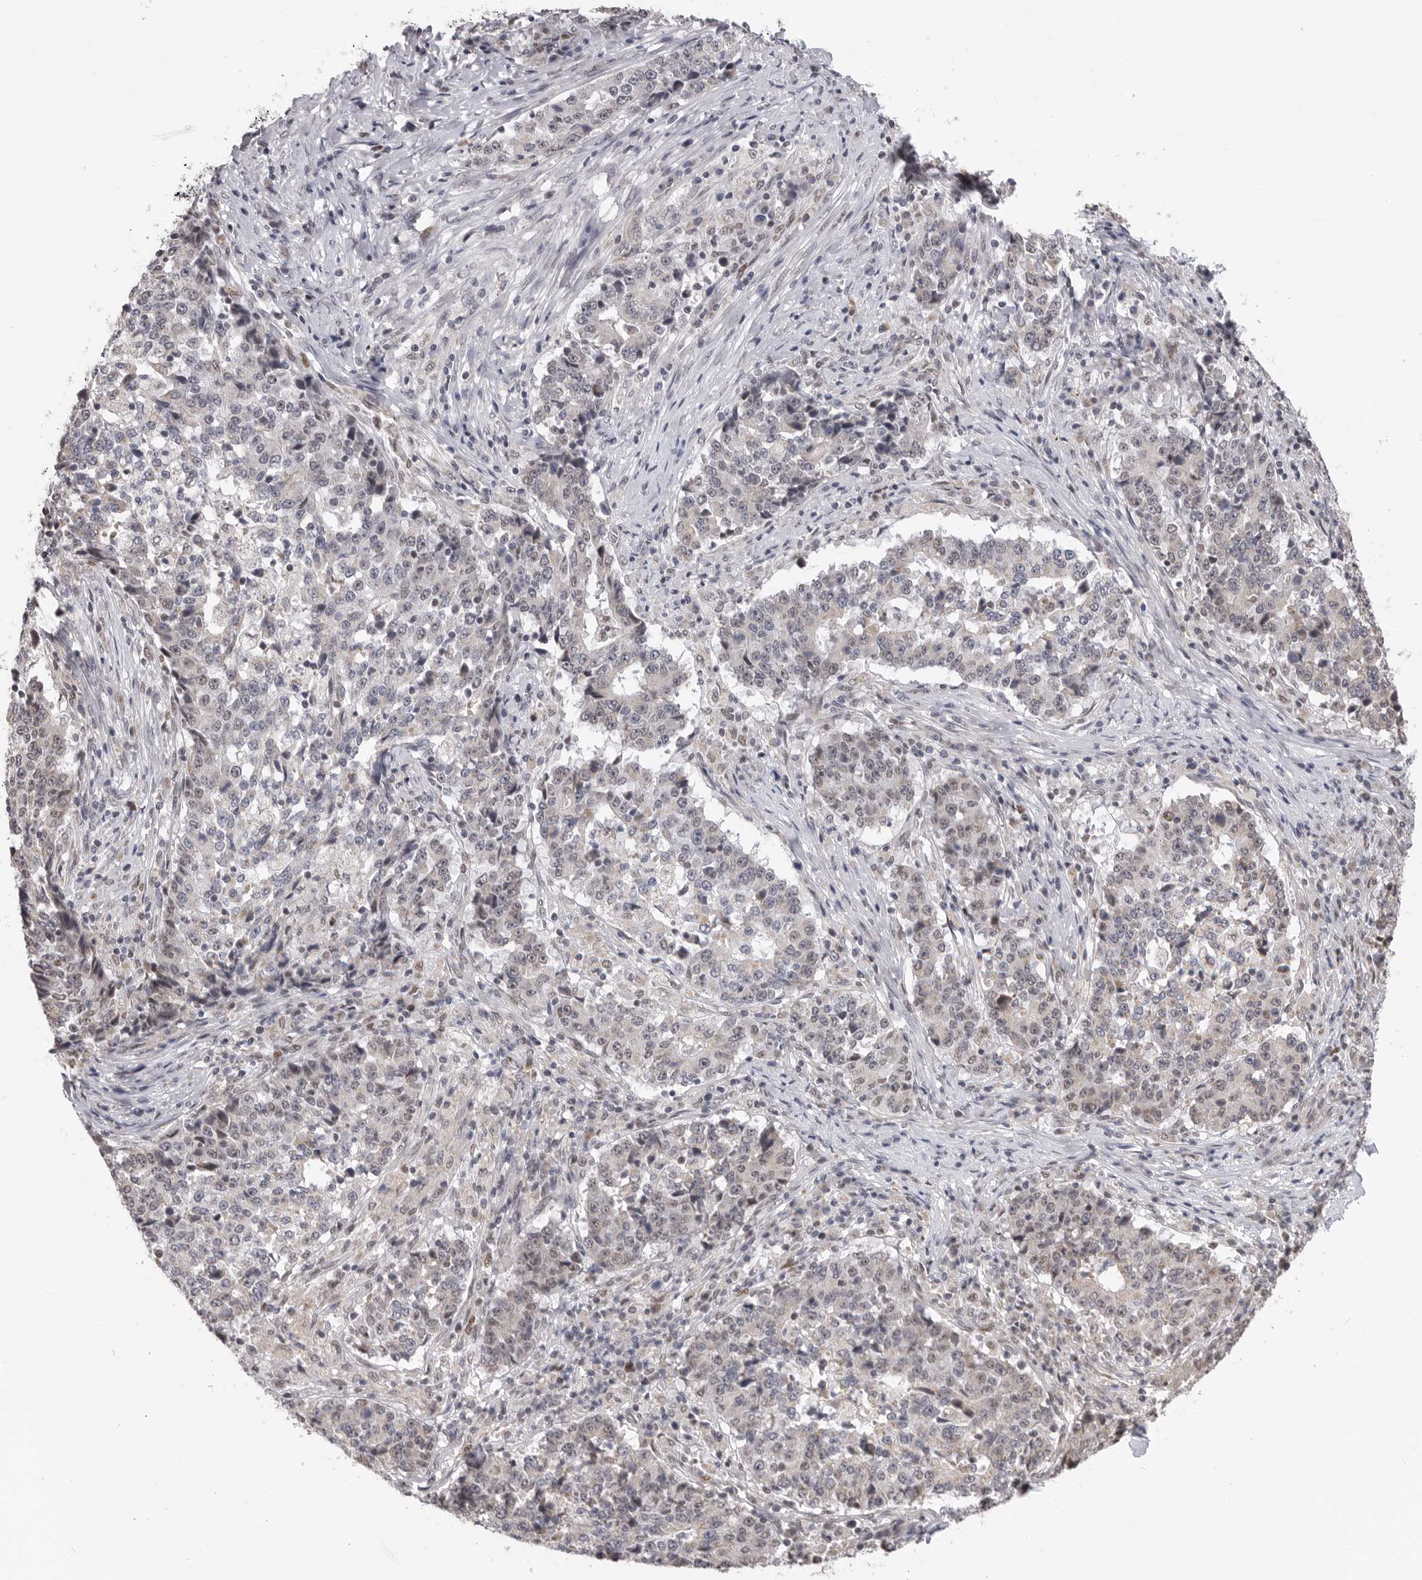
{"staining": {"intensity": "weak", "quantity": "<25%", "location": "nuclear"}, "tissue": "stomach cancer", "cell_type": "Tumor cells", "image_type": "cancer", "snomed": [{"axis": "morphology", "description": "Adenocarcinoma, NOS"}, {"axis": "topography", "description": "Stomach"}], "caption": "Immunohistochemistry (IHC) micrograph of neoplastic tissue: stomach adenocarcinoma stained with DAB demonstrates no significant protein expression in tumor cells. (DAB (3,3'-diaminobenzidine) IHC visualized using brightfield microscopy, high magnification).", "gene": "SMARCC1", "patient": {"sex": "male", "age": 59}}